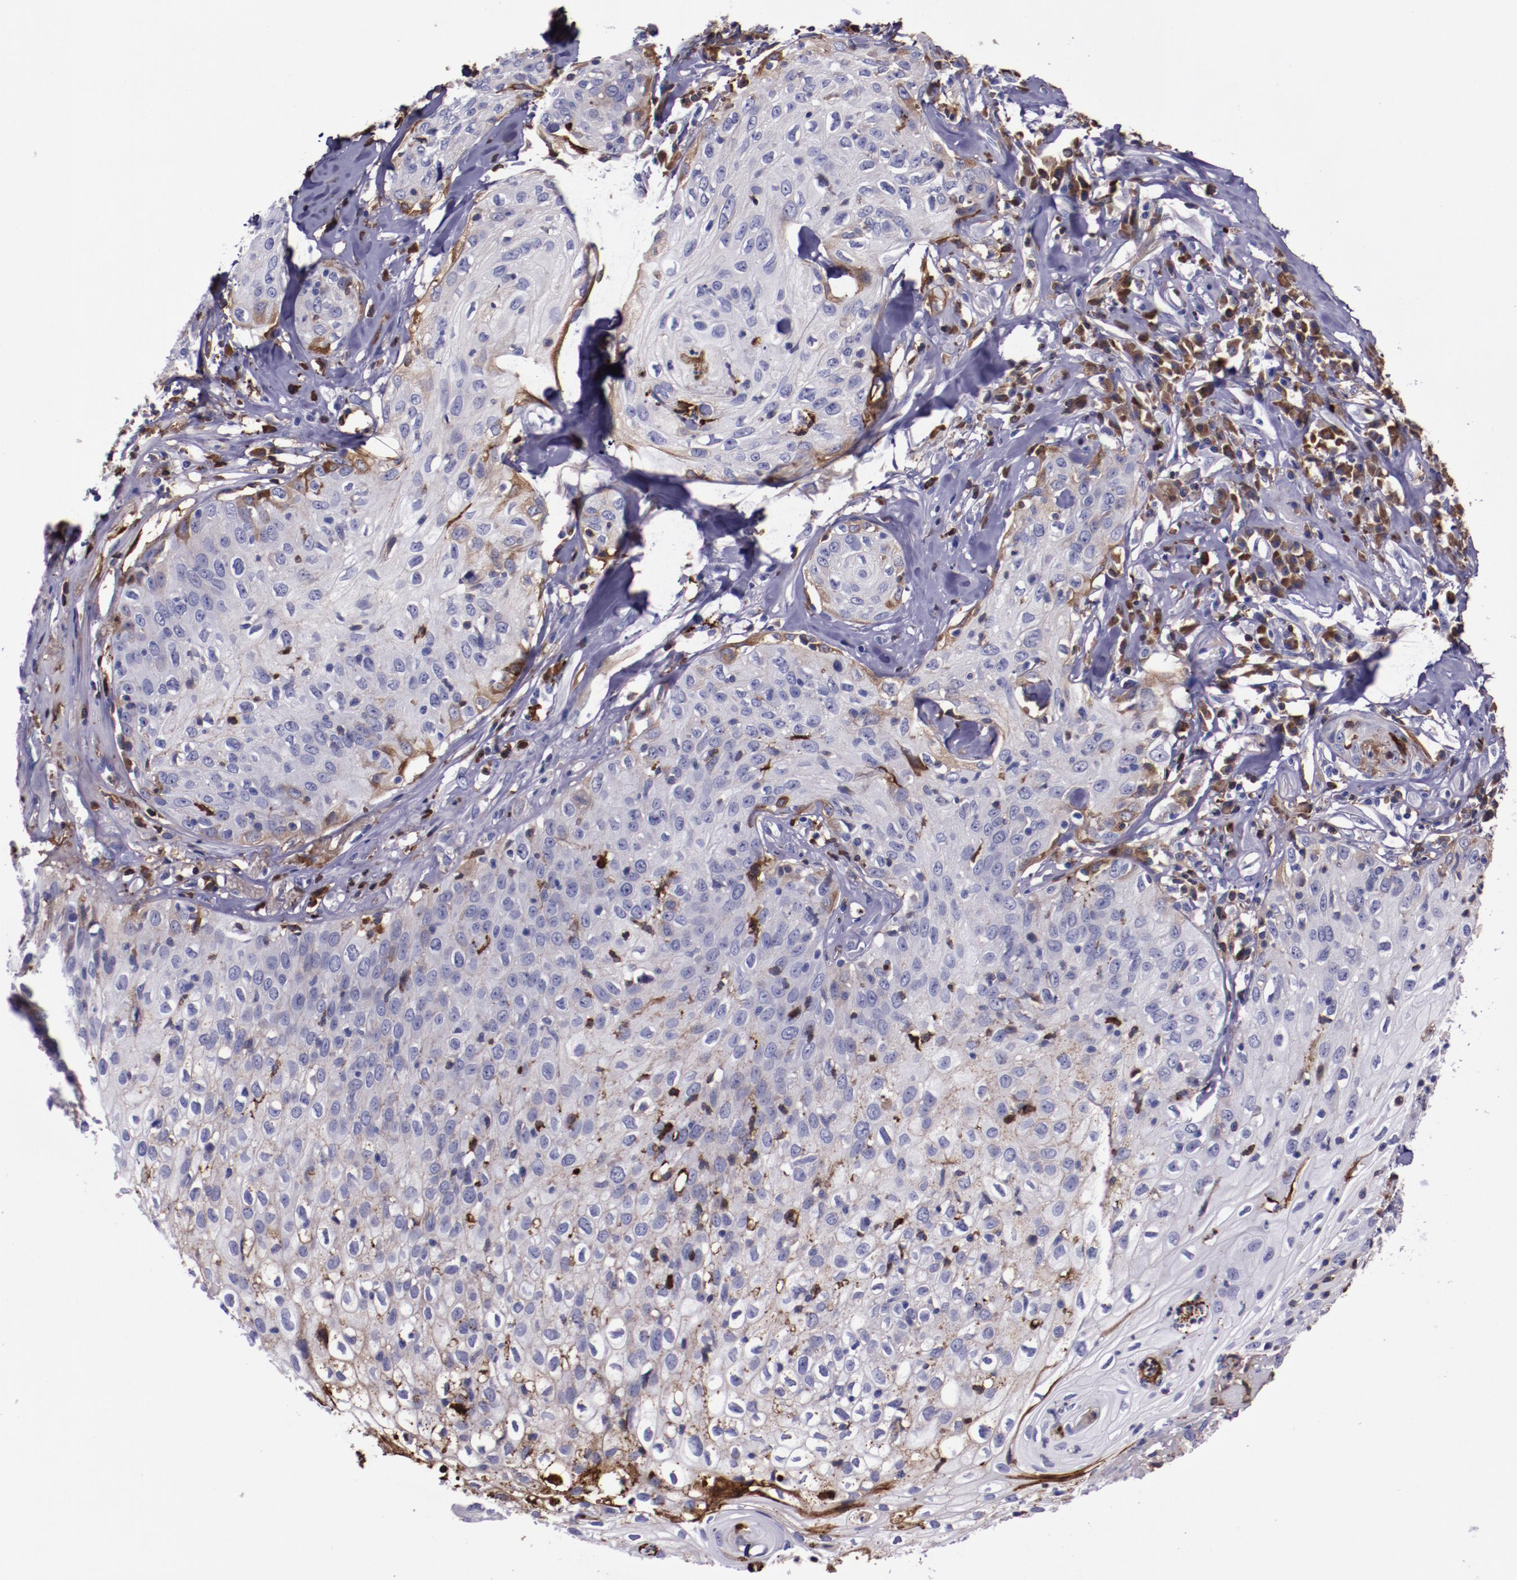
{"staining": {"intensity": "weak", "quantity": "<25%", "location": "cytoplasmic/membranous"}, "tissue": "skin cancer", "cell_type": "Tumor cells", "image_type": "cancer", "snomed": [{"axis": "morphology", "description": "Squamous cell carcinoma, NOS"}, {"axis": "topography", "description": "Skin"}], "caption": "This is a micrograph of IHC staining of squamous cell carcinoma (skin), which shows no positivity in tumor cells.", "gene": "APOH", "patient": {"sex": "male", "age": 65}}